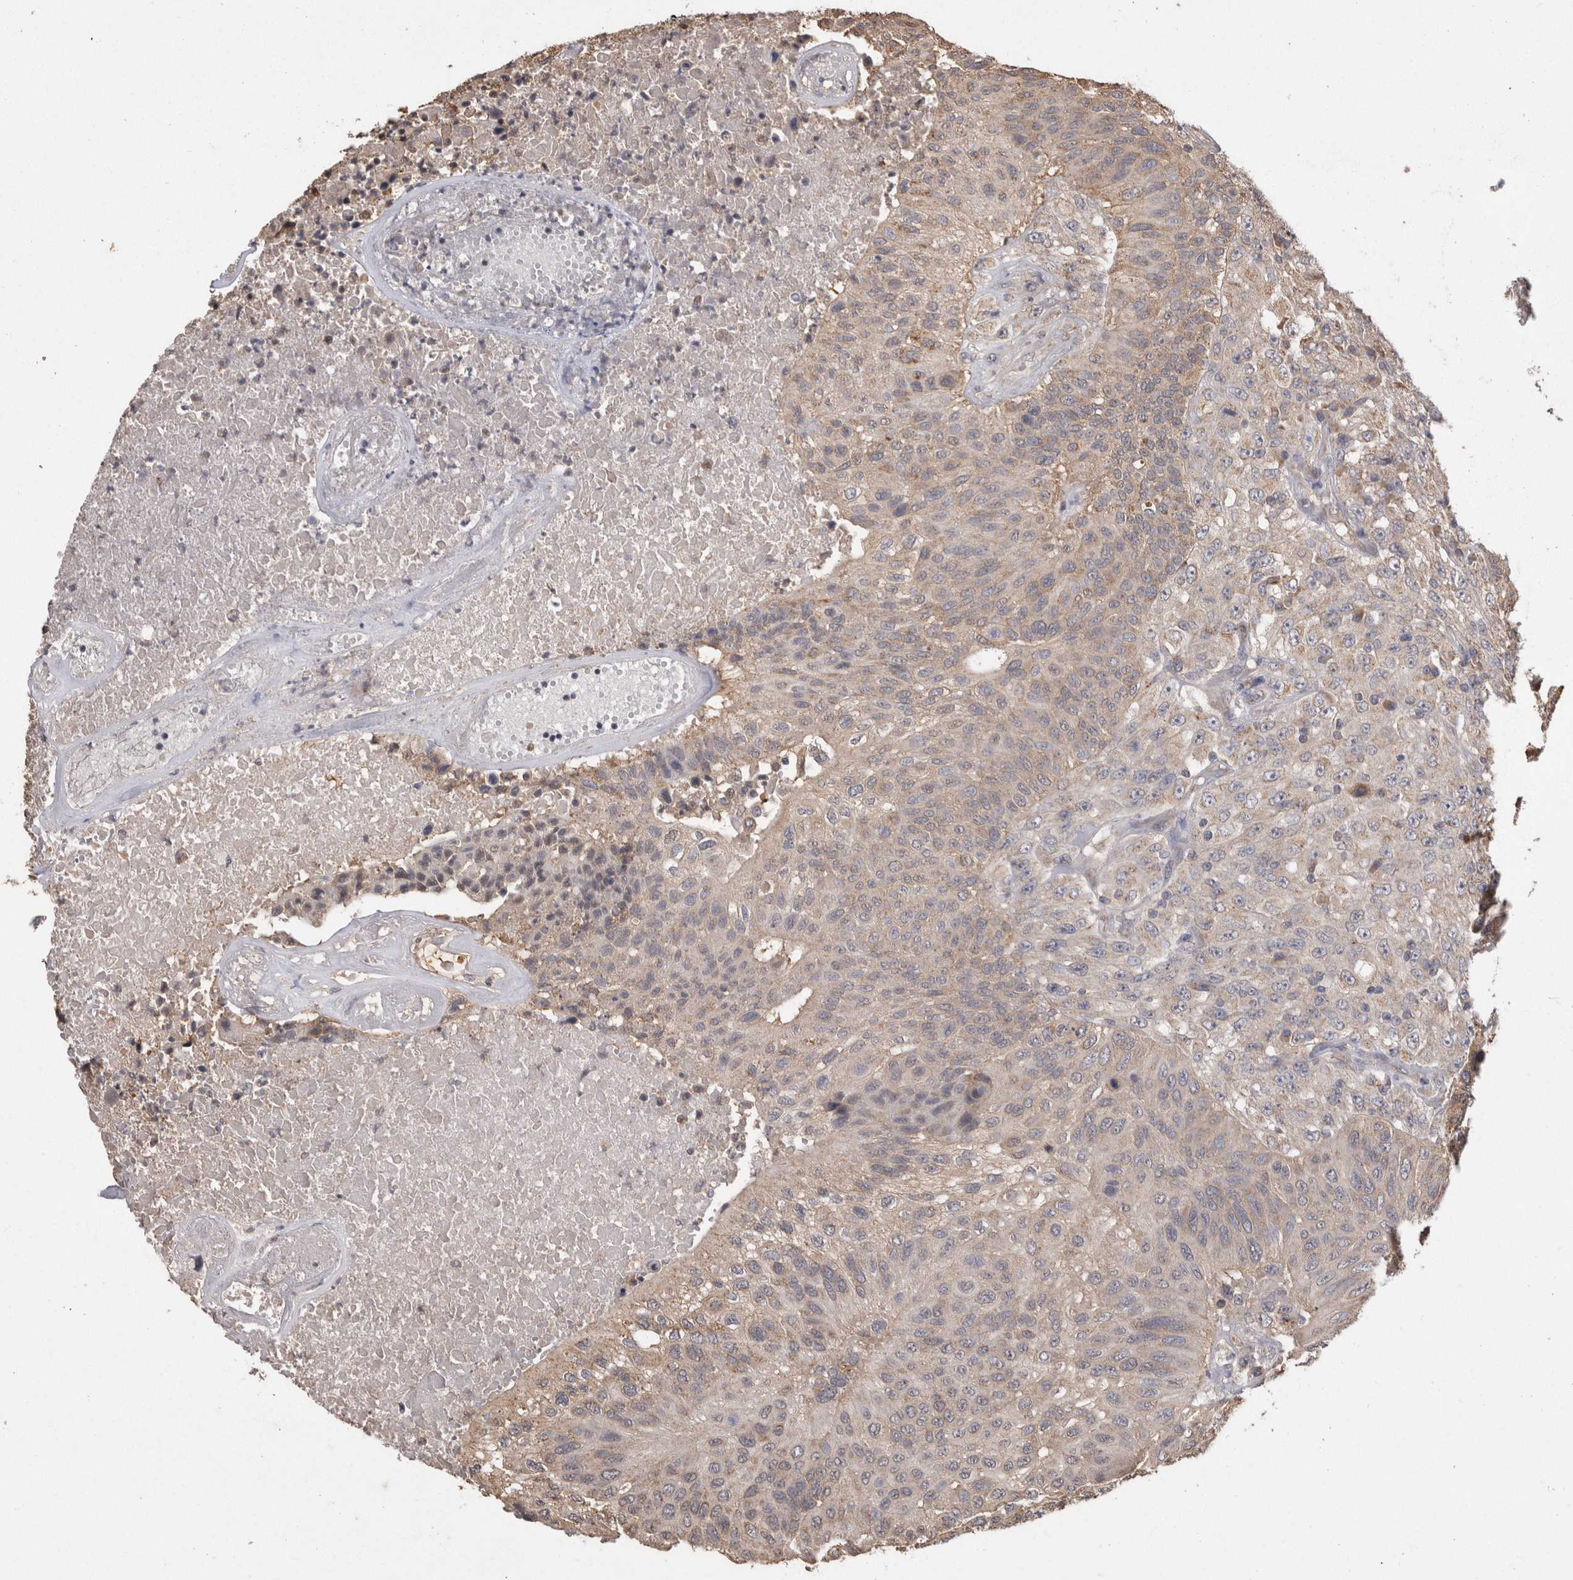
{"staining": {"intensity": "weak", "quantity": "25%-75%", "location": "cytoplasmic/membranous"}, "tissue": "urothelial cancer", "cell_type": "Tumor cells", "image_type": "cancer", "snomed": [{"axis": "morphology", "description": "Urothelial carcinoma, High grade"}, {"axis": "topography", "description": "Urinary bladder"}], "caption": "A brown stain labels weak cytoplasmic/membranous expression of a protein in urothelial cancer tumor cells.", "gene": "PREP", "patient": {"sex": "male", "age": 66}}